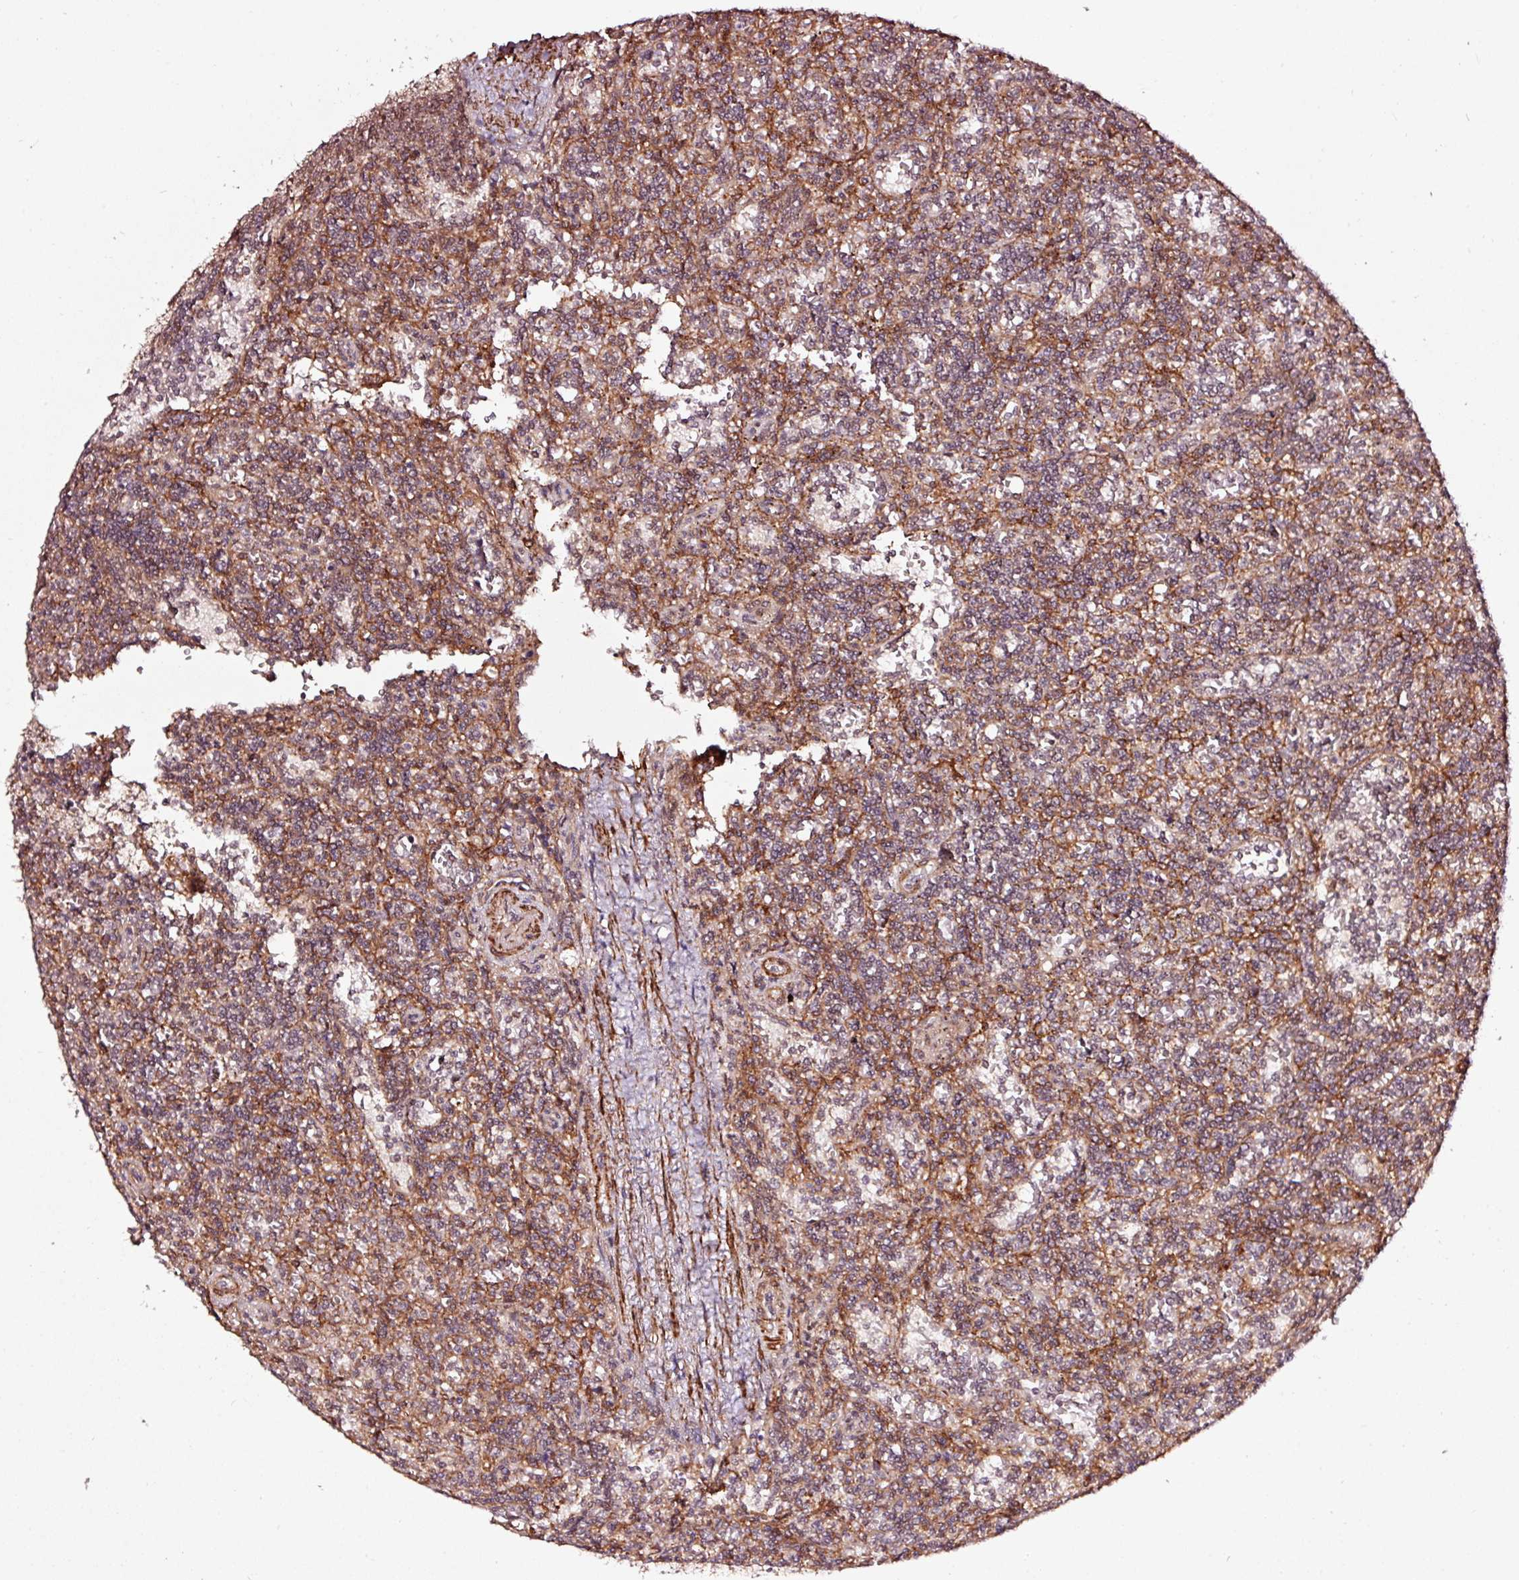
{"staining": {"intensity": "negative", "quantity": "none", "location": "none"}, "tissue": "lymphoma", "cell_type": "Tumor cells", "image_type": "cancer", "snomed": [{"axis": "morphology", "description": "Malignant lymphoma, non-Hodgkin's type, Low grade"}, {"axis": "topography", "description": "Spleen"}], "caption": "A high-resolution histopathology image shows immunohistochemistry staining of low-grade malignant lymphoma, non-Hodgkin's type, which exhibits no significant positivity in tumor cells.", "gene": "TPM1", "patient": {"sex": "male", "age": 73}}